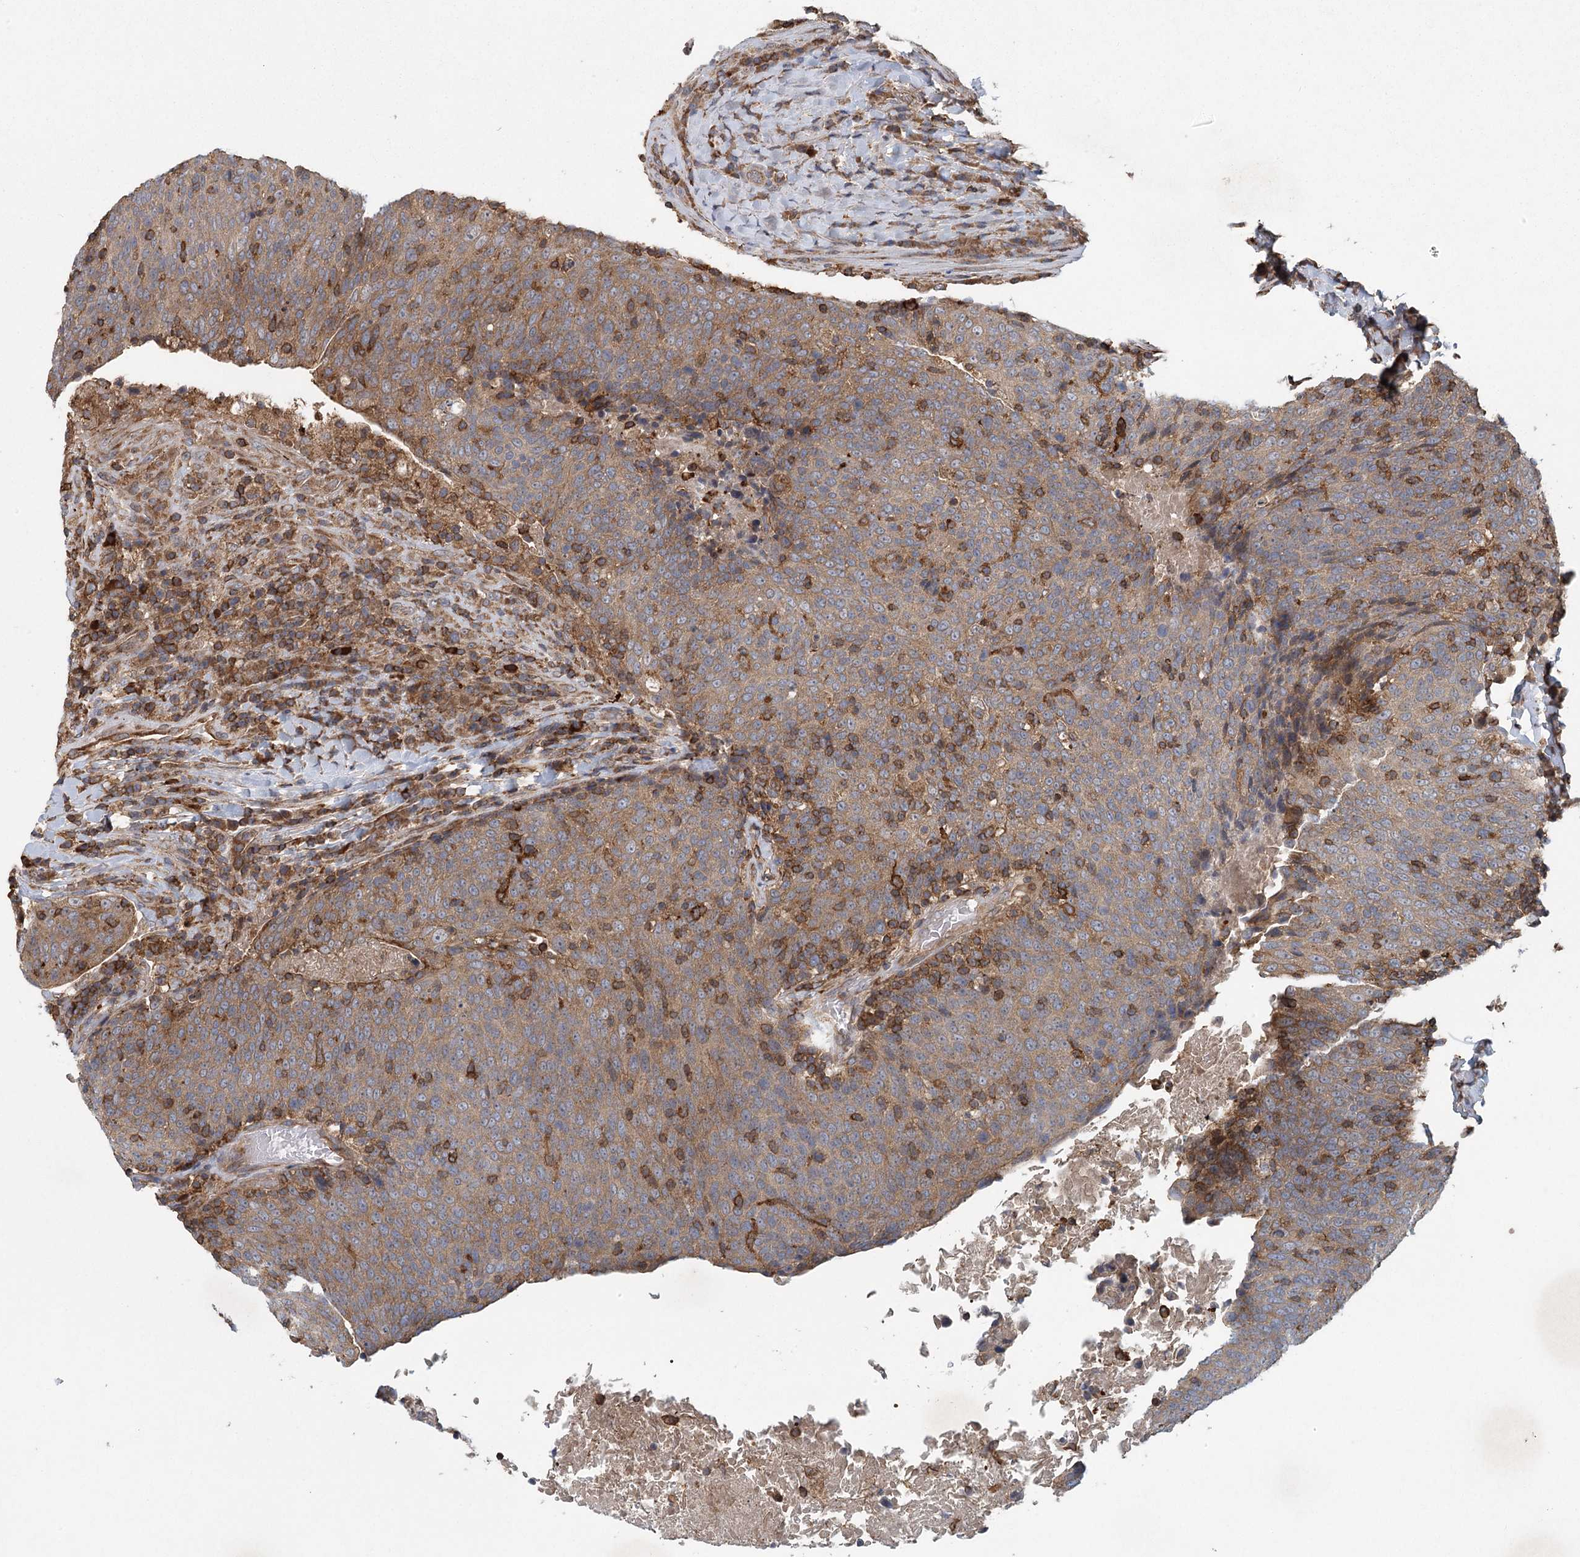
{"staining": {"intensity": "moderate", "quantity": ">75%", "location": "cytoplasmic/membranous"}, "tissue": "head and neck cancer", "cell_type": "Tumor cells", "image_type": "cancer", "snomed": [{"axis": "morphology", "description": "Squamous cell carcinoma, NOS"}, {"axis": "morphology", "description": "Squamous cell carcinoma, metastatic, NOS"}, {"axis": "topography", "description": "Lymph node"}, {"axis": "topography", "description": "Head-Neck"}], "caption": "Protein expression analysis of human head and neck cancer (squamous cell carcinoma) reveals moderate cytoplasmic/membranous staining in about >75% of tumor cells. Ihc stains the protein of interest in brown and the nuclei are stained blue.", "gene": "PLEKHA7", "patient": {"sex": "male", "age": 62}}